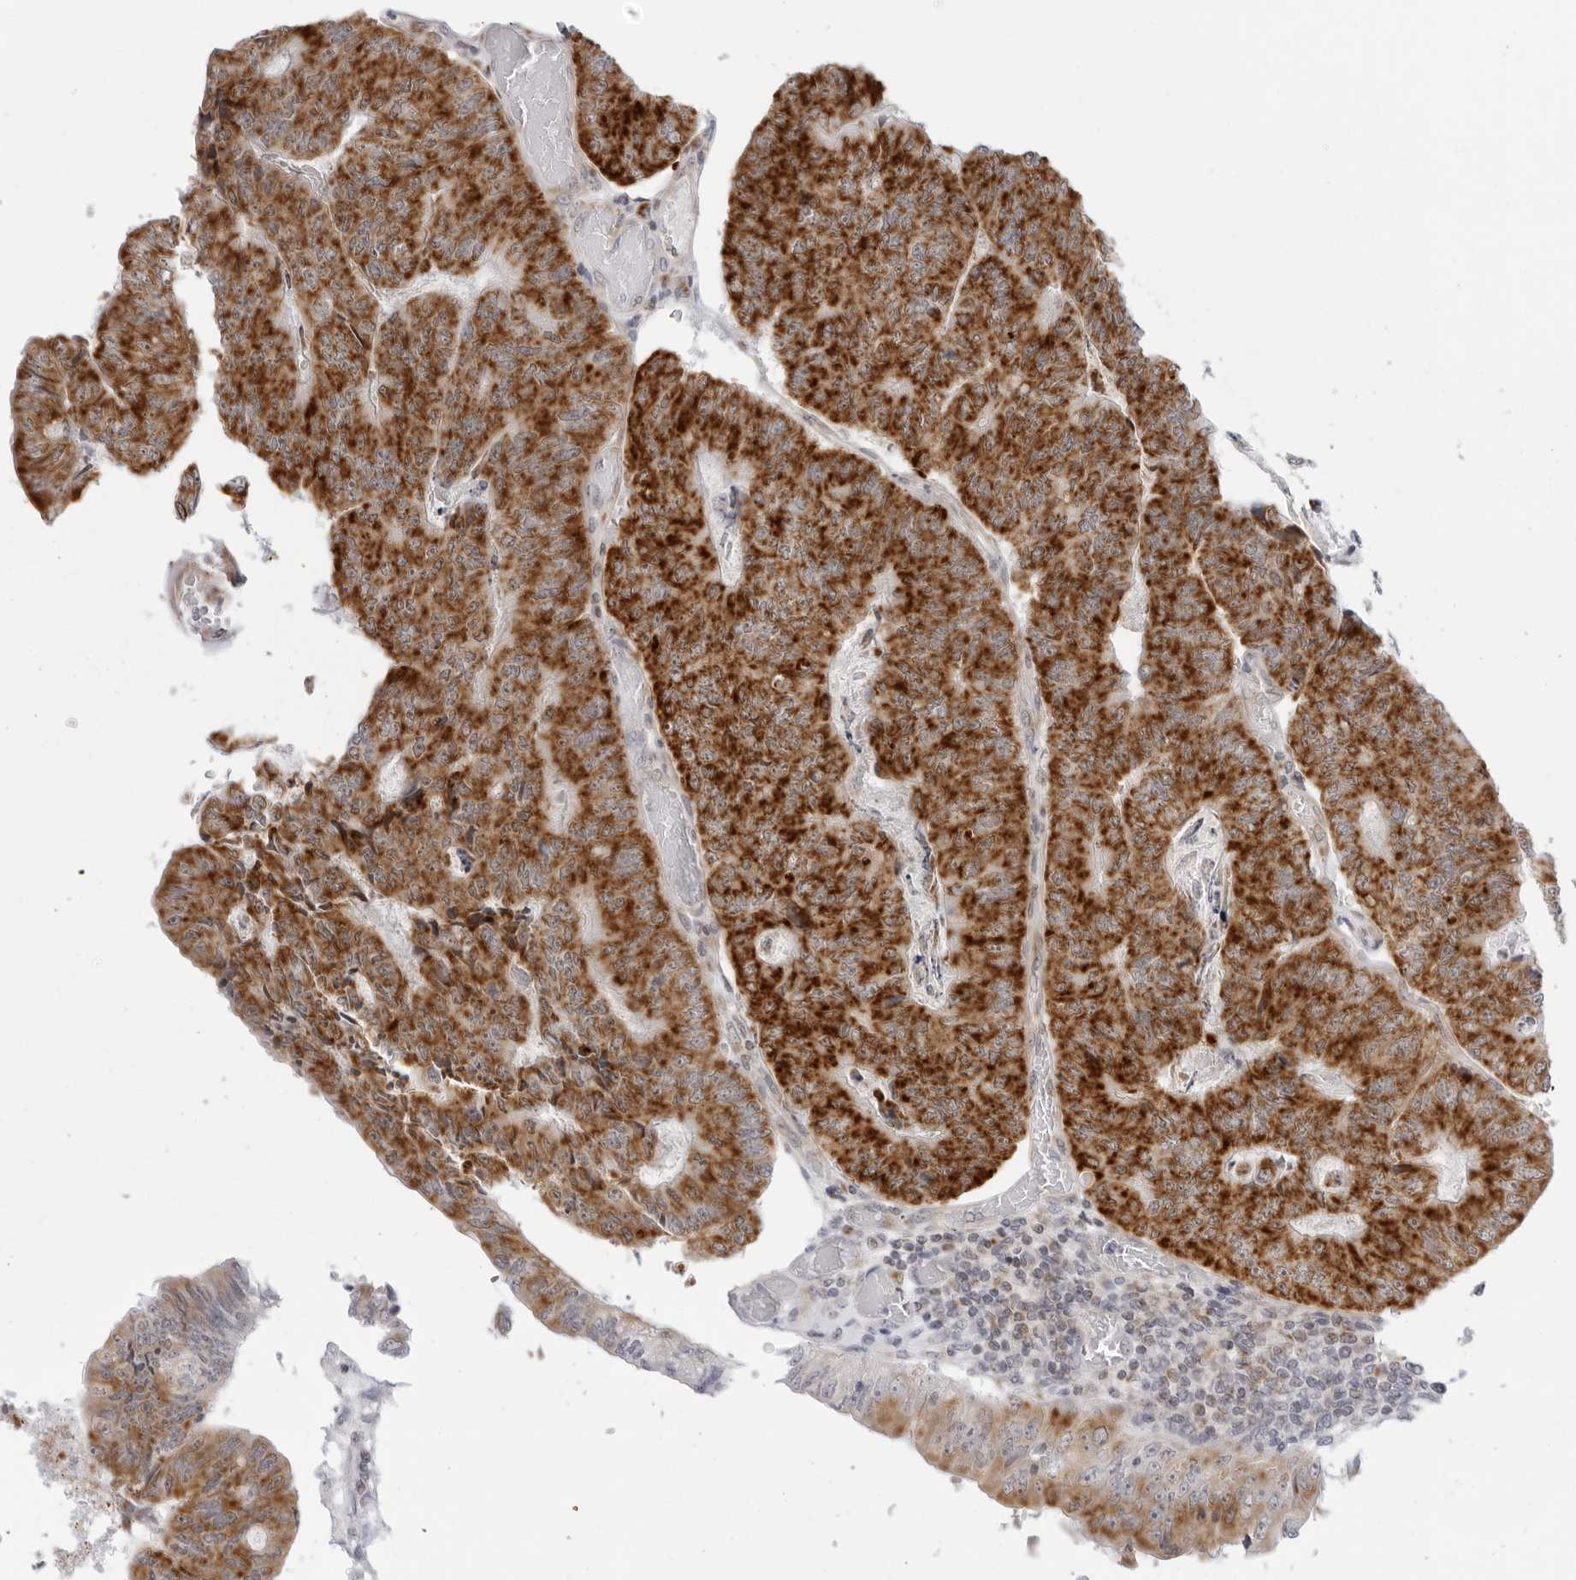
{"staining": {"intensity": "strong", "quantity": ">75%", "location": "cytoplasmic/membranous"}, "tissue": "colorectal cancer", "cell_type": "Tumor cells", "image_type": "cancer", "snomed": [{"axis": "morphology", "description": "Adenocarcinoma, NOS"}, {"axis": "topography", "description": "Colon"}], "caption": "Strong cytoplasmic/membranous expression is appreciated in approximately >75% of tumor cells in colorectal cancer (adenocarcinoma).", "gene": "CIART", "patient": {"sex": "female", "age": 67}}